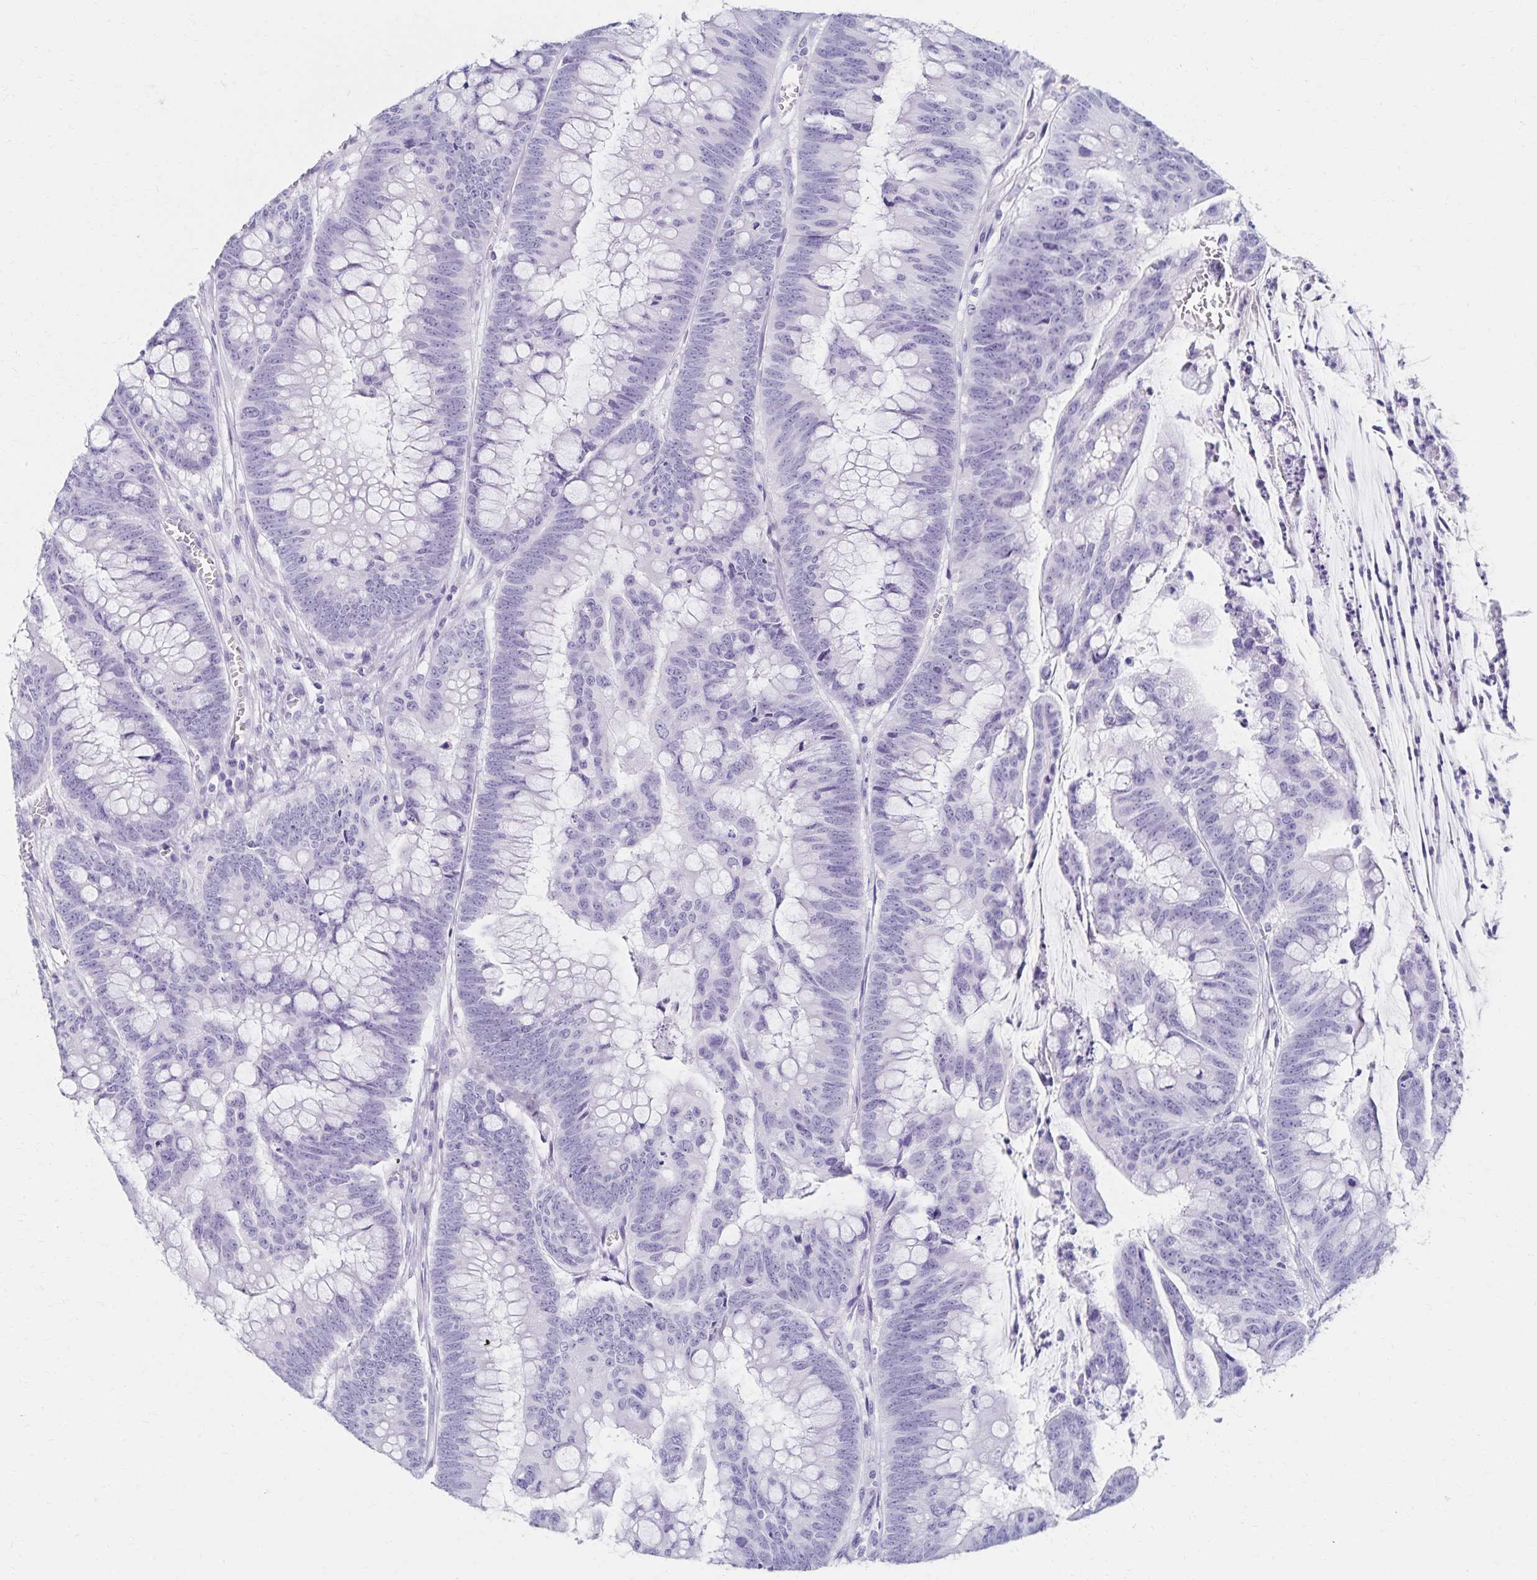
{"staining": {"intensity": "negative", "quantity": "none", "location": "none"}, "tissue": "colorectal cancer", "cell_type": "Tumor cells", "image_type": "cancer", "snomed": [{"axis": "morphology", "description": "Adenocarcinoma, NOS"}, {"axis": "topography", "description": "Colon"}], "caption": "An immunohistochemistry (IHC) micrograph of adenocarcinoma (colorectal) is shown. There is no staining in tumor cells of adenocarcinoma (colorectal).", "gene": "C2orf50", "patient": {"sex": "male", "age": 62}}